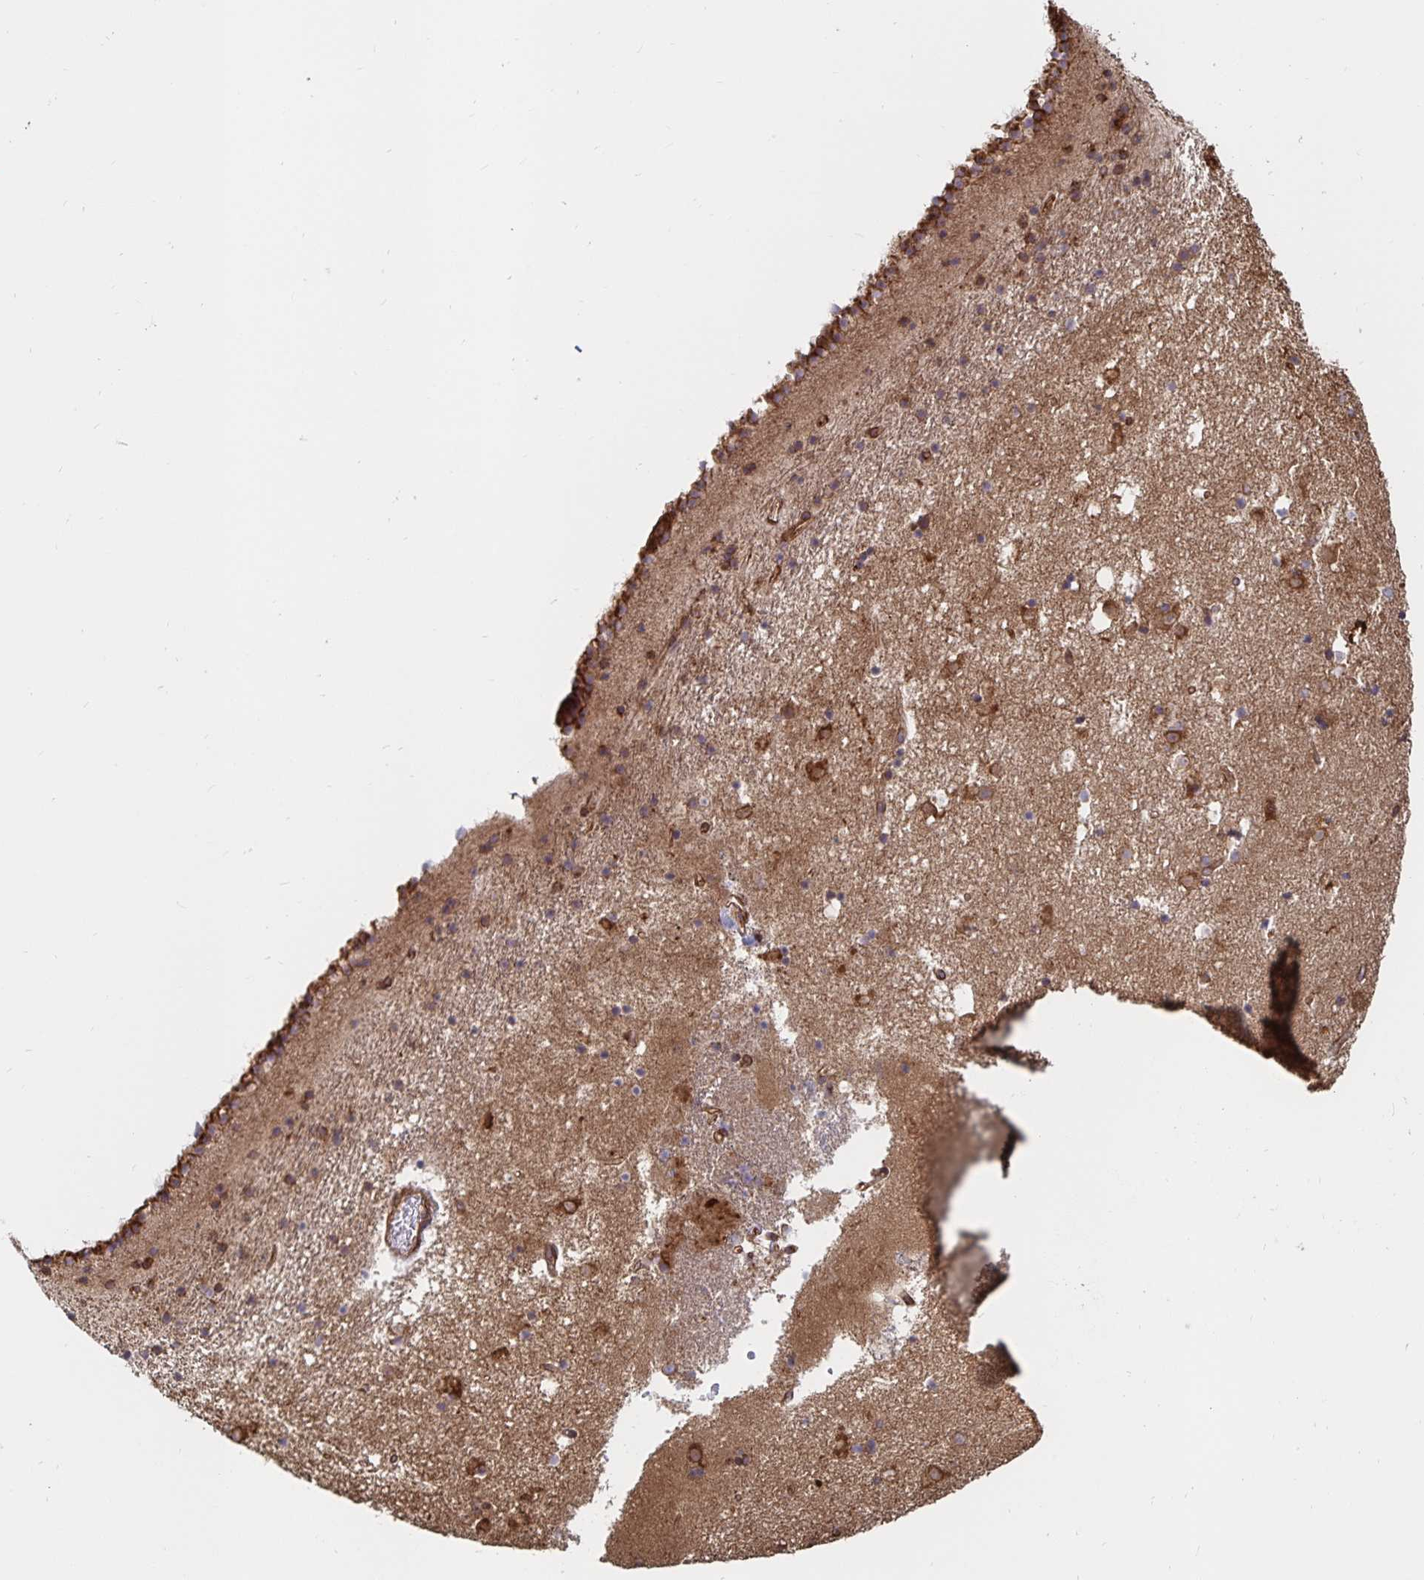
{"staining": {"intensity": "moderate", "quantity": ">75%", "location": "cytoplasmic/membranous"}, "tissue": "caudate", "cell_type": "Glial cells", "image_type": "normal", "snomed": [{"axis": "morphology", "description": "Normal tissue, NOS"}, {"axis": "topography", "description": "Lateral ventricle wall"}], "caption": "Protein expression by IHC demonstrates moderate cytoplasmic/membranous positivity in about >75% of glial cells in unremarkable caudate. (IHC, brightfield microscopy, high magnification).", "gene": "BCAP29", "patient": {"sex": "female", "age": 71}}